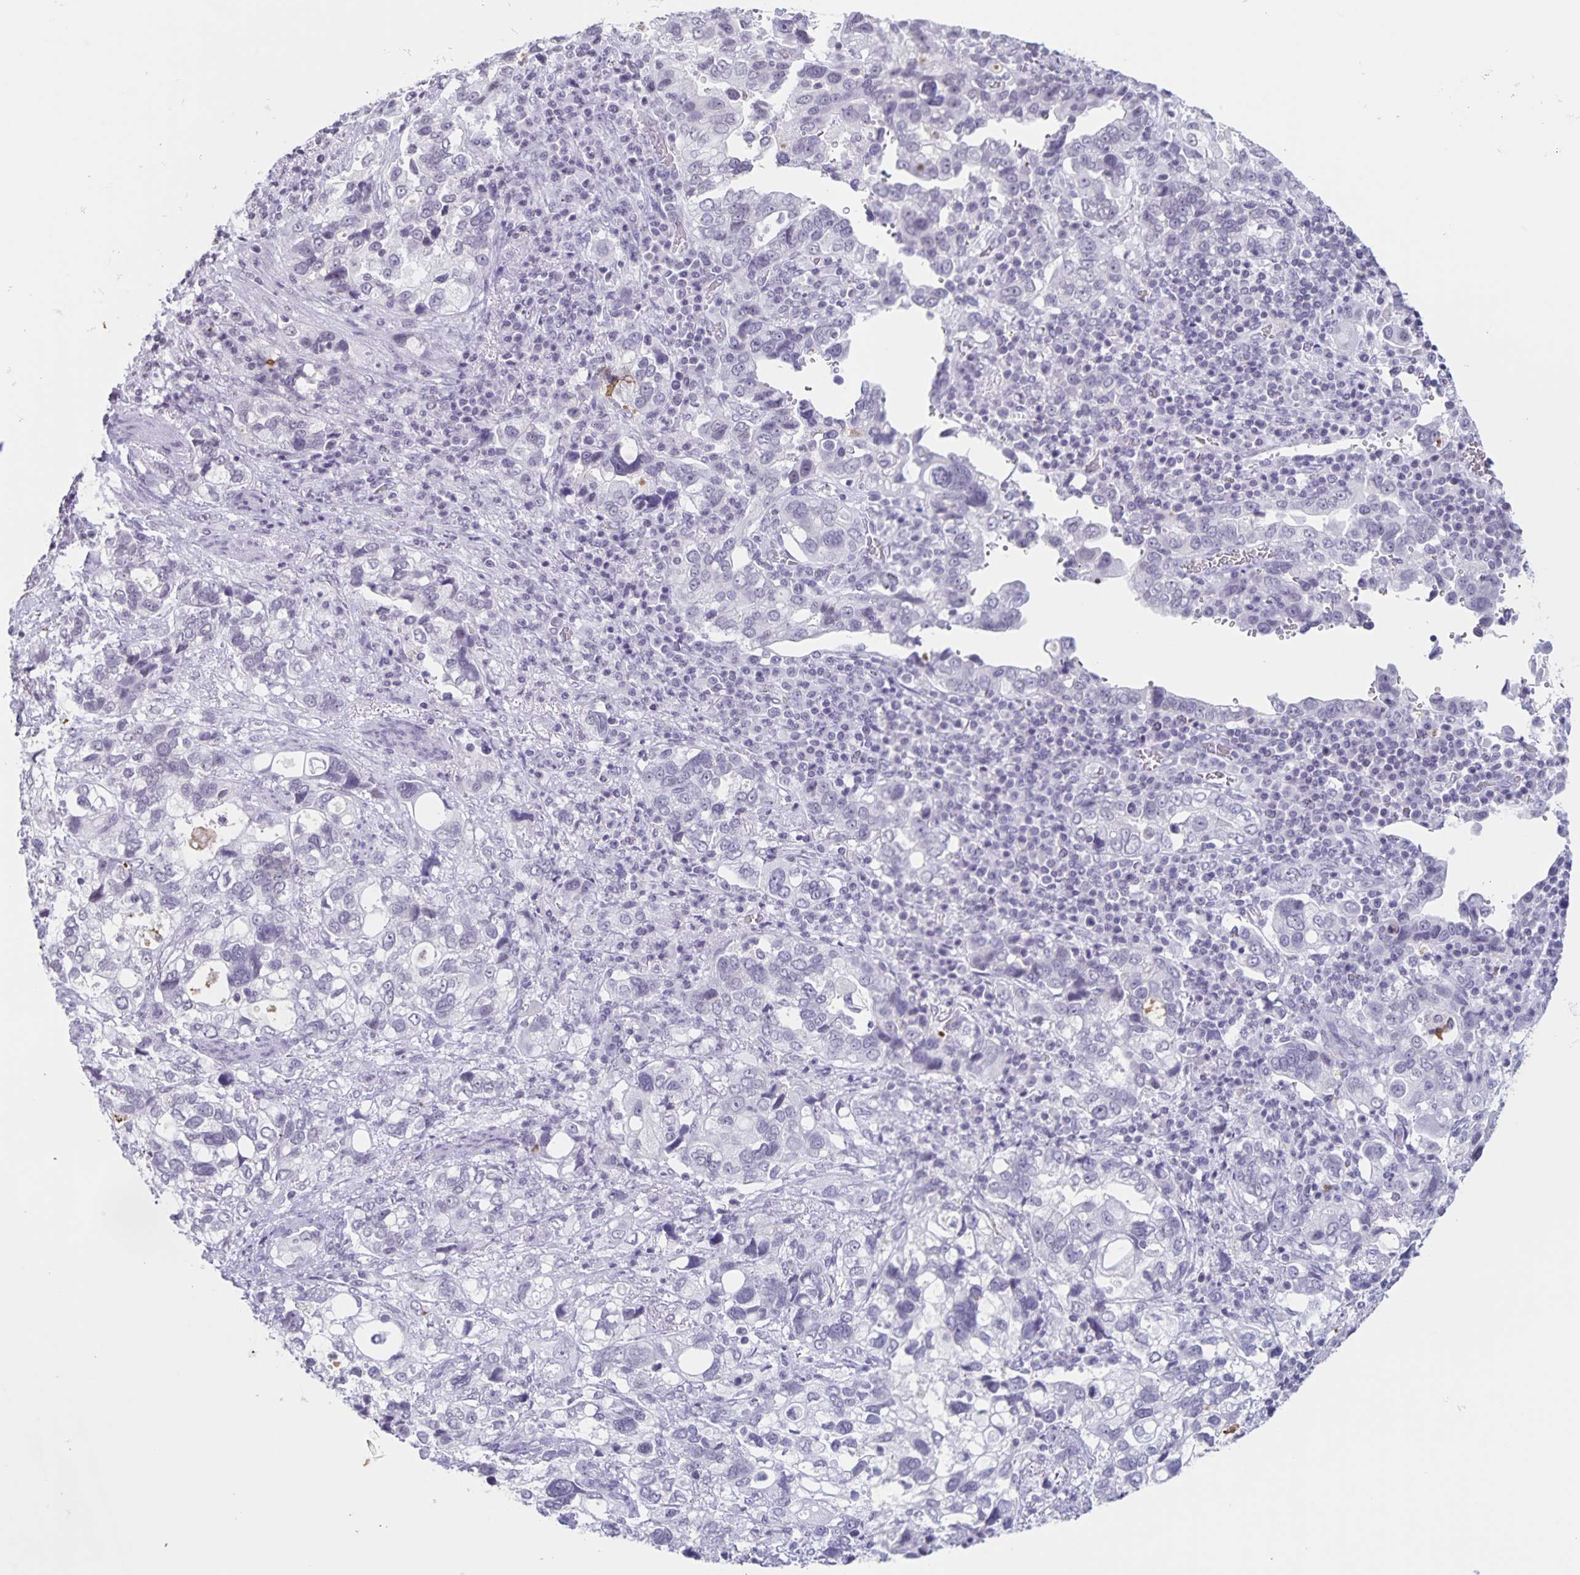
{"staining": {"intensity": "negative", "quantity": "none", "location": "none"}, "tissue": "stomach cancer", "cell_type": "Tumor cells", "image_type": "cancer", "snomed": [{"axis": "morphology", "description": "Adenocarcinoma, NOS"}, {"axis": "topography", "description": "Stomach, upper"}], "caption": "Immunohistochemistry (IHC) micrograph of neoplastic tissue: human stomach cancer (adenocarcinoma) stained with DAB exhibits no significant protein expression in tumor cells.", "gene": "LCE6A", "patient": {"sex": "female", "age": 81}}